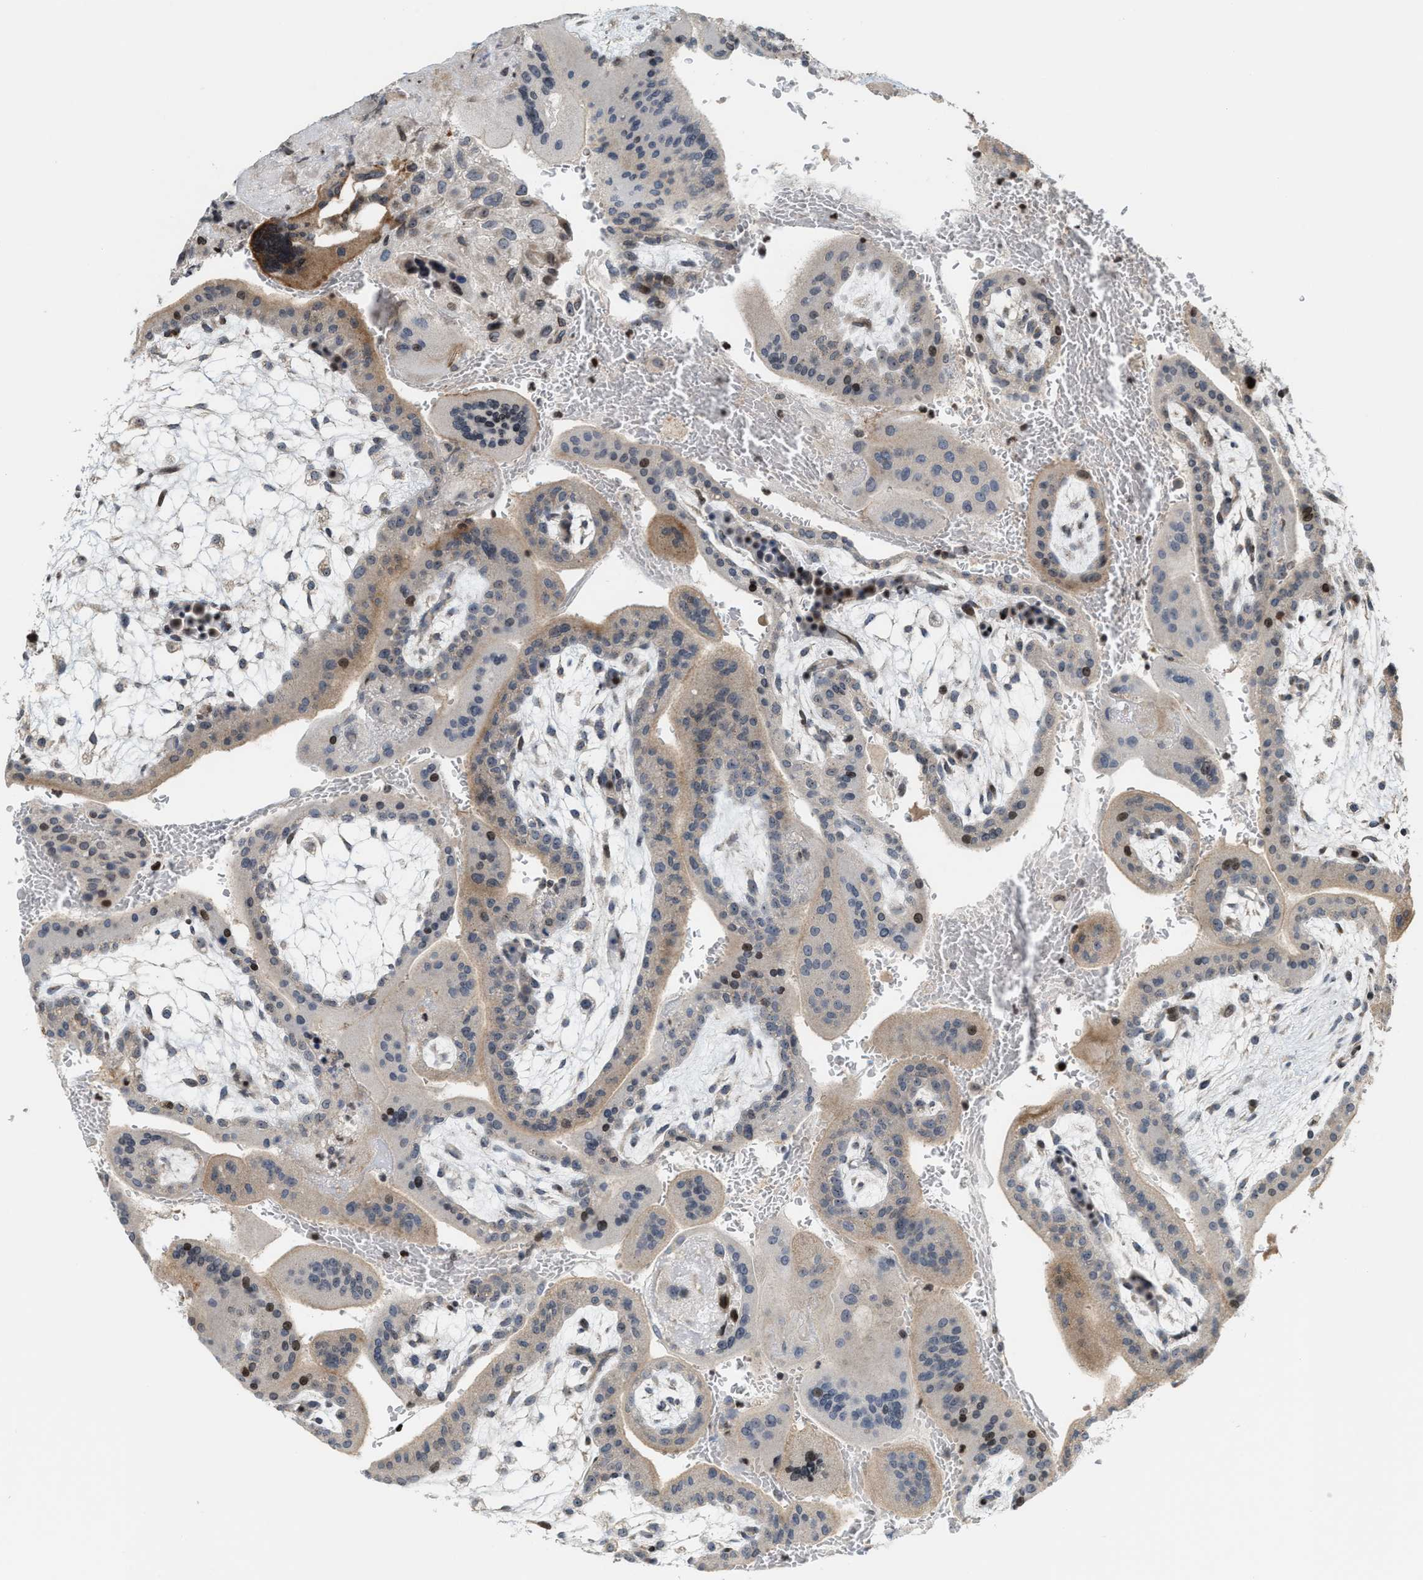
{"staining": {"intensity": "moderate", "quantity": "25%-75%", "location": "cytoplasmic/membranous,nuclear"}, "tissue": "placenta", "cell_type": "Trophoblastic cells", "image_type": "normal", "snomed": [{"axis": "morphology", "description": "Normal tissue, NOS"}, {"axis": "topography", "description": "Placenta"}], "caption": "Moderate cytoplasmic/membranous,nuclear expression is seen in approximately 25%-75% of trophoblastic cells in normal placenta.", "gene": "PDZD2", "patient": {"sex": "female", "age": 35}}